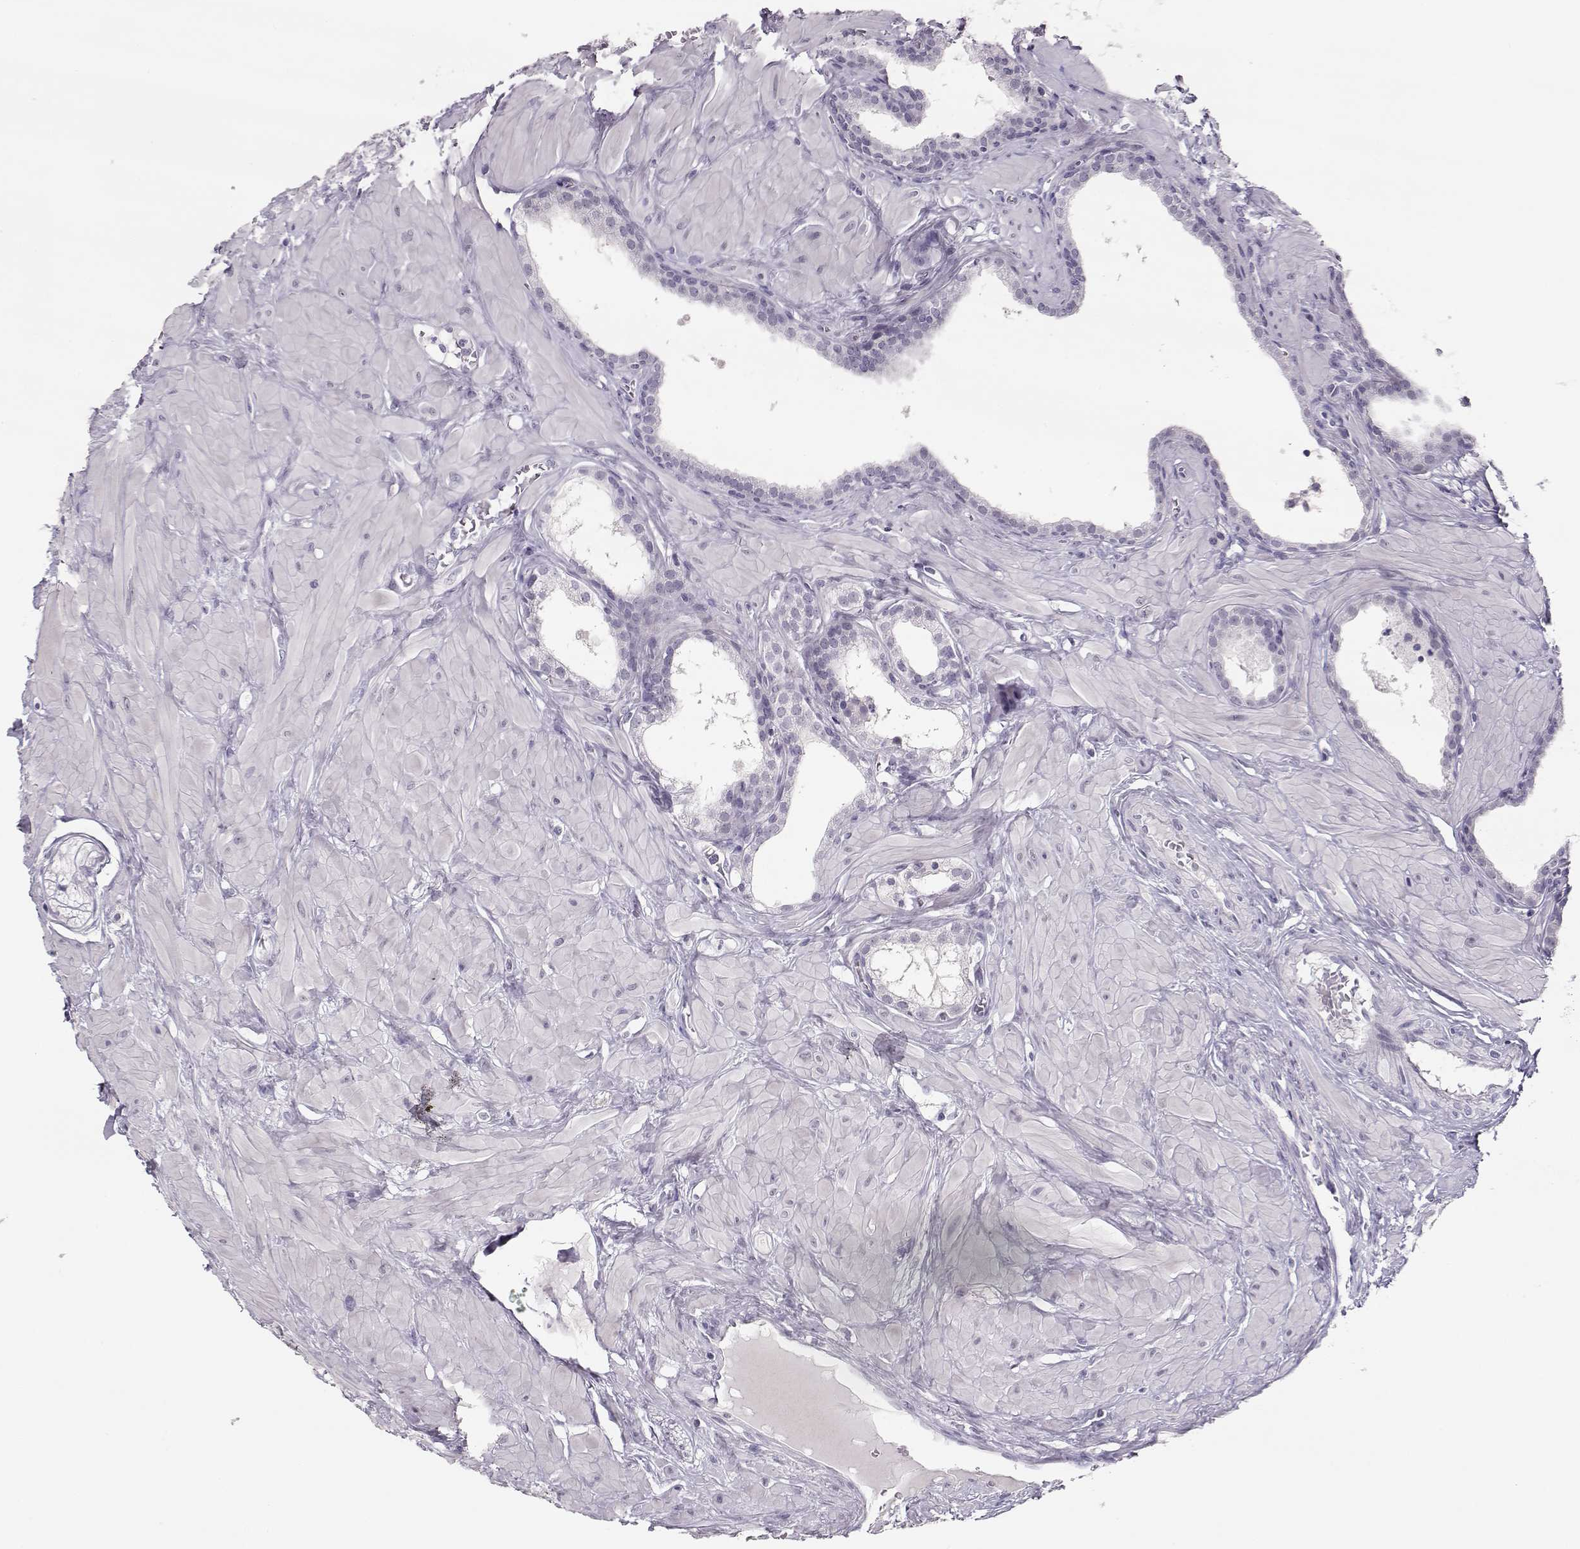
{"staining": {"intensity": "negative", "quantity": "none", "location": "none"}, "tissue": "prostate", "cell_type": "Glandular cells", "image_type": "normal", "snomed": [{"axis": "morphology", "description": "Normal tissue, NOS"}, {"axis": "topography", "description": "Prostate"}], "caption": "A high-resolution image shows immunohistochemistry staining of unremarkable prostate, which shows no significant staining in glandular cells. The staining is performed using DAB (3,3'-diaminobenzidine) brown chromogen with nuclei counter-stained in using hematoxylin.", "gene": "IMPG1", "patient": {"sex": "male", "age": 48}}